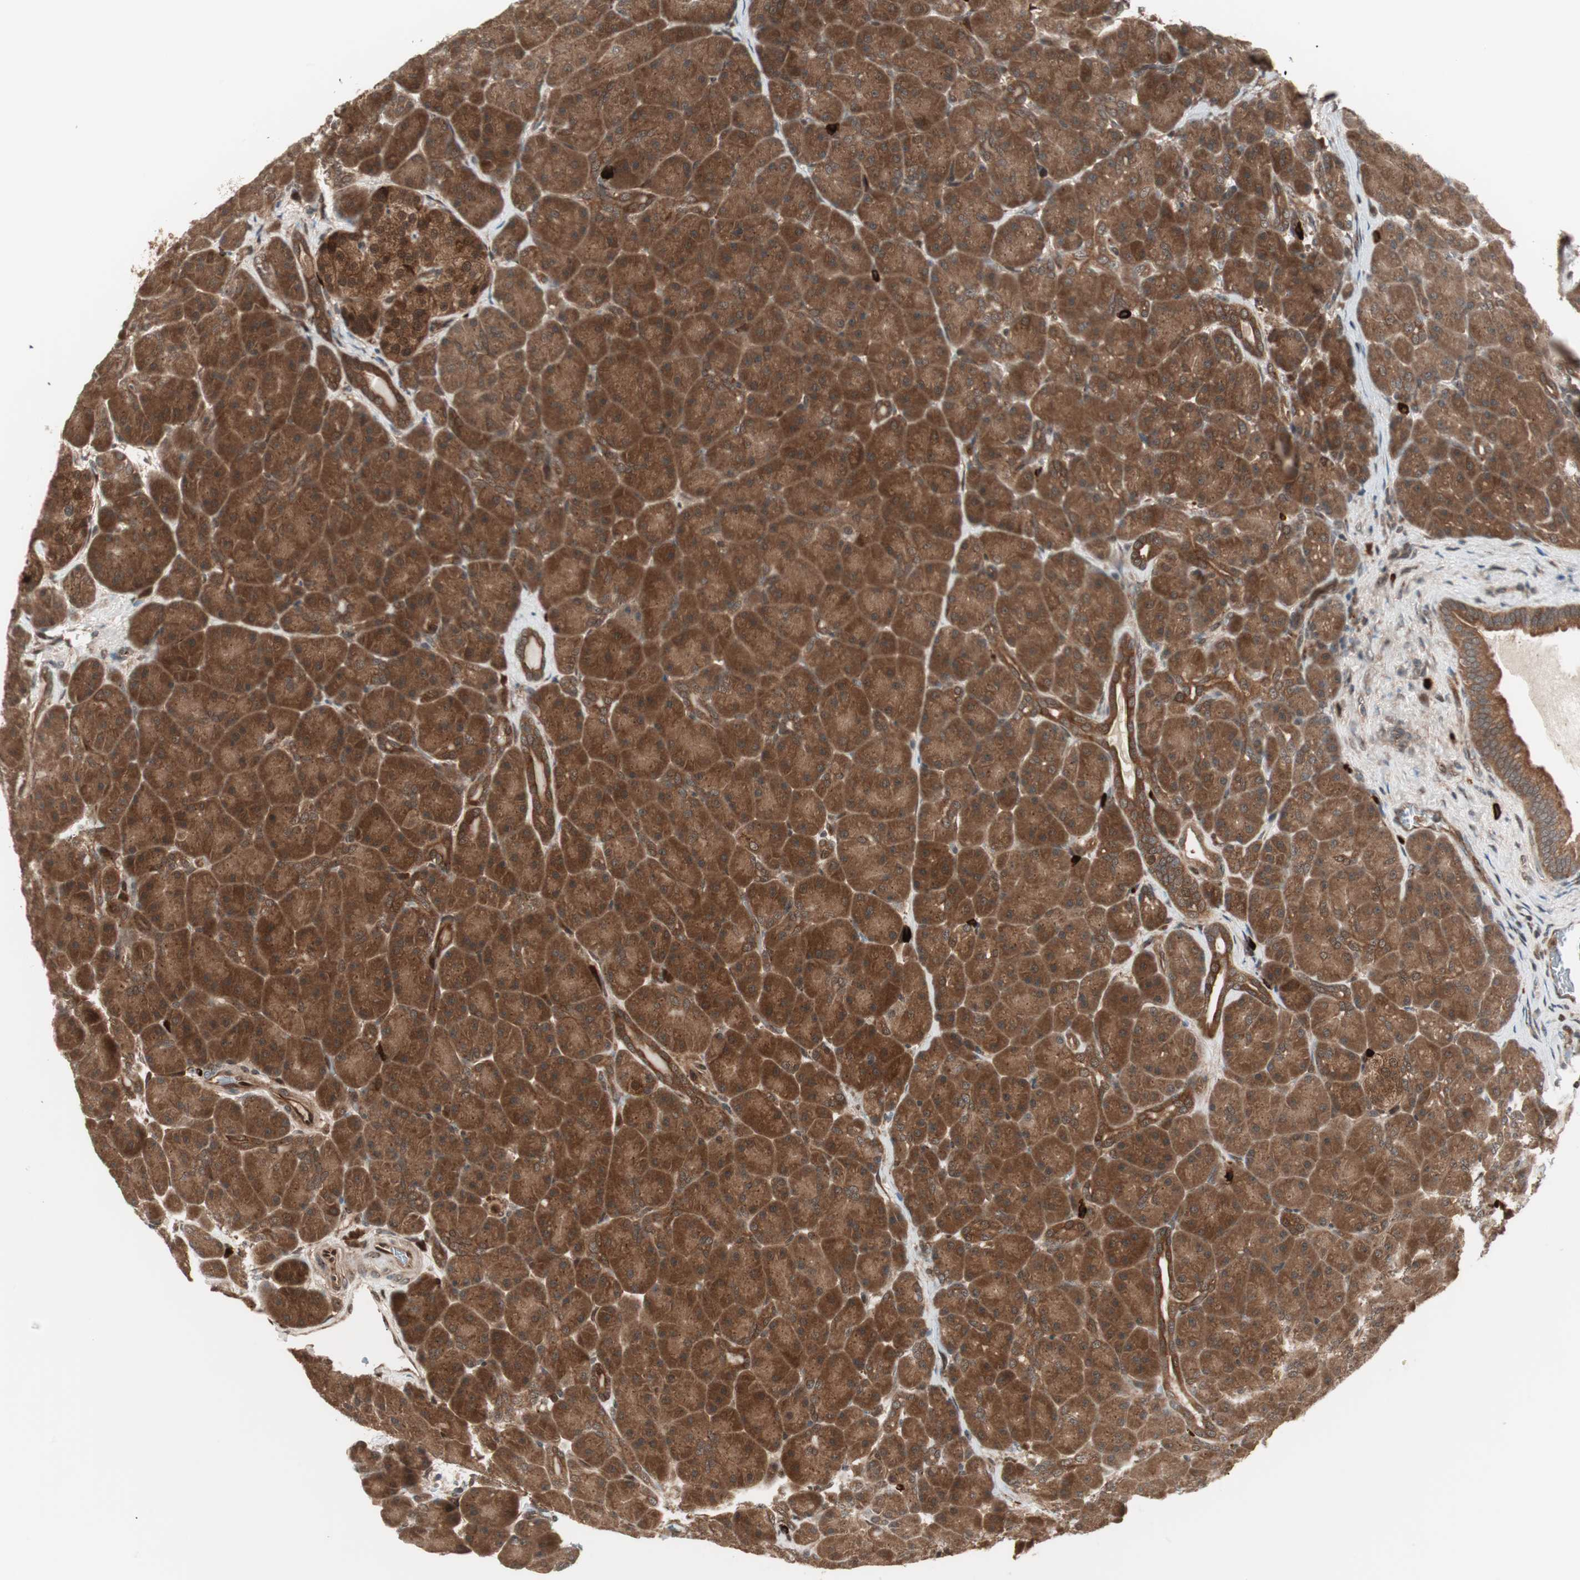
{"staining": {"intensity": "strong", "quantity": ">75%", "location": "cytoplasmic/membranous"}, "tissue": "pancreas", "cell_type": "Exocrine glandular cells", "image_type": "normal", "snomed": [{"axis": "morphology", "description": "Normal tissue, NOS"}, {"axis": "topography", "description": "Pancreas"}], "caption": "This photomicrograph demonstrates IHC staining of unremarkable human pancreas, with high strong cytoplasmic/membranous staining in about >75% of exocrine glandular cells.", "gene": "PRKG2", "patient": {"sex": "male", "age": 66}}